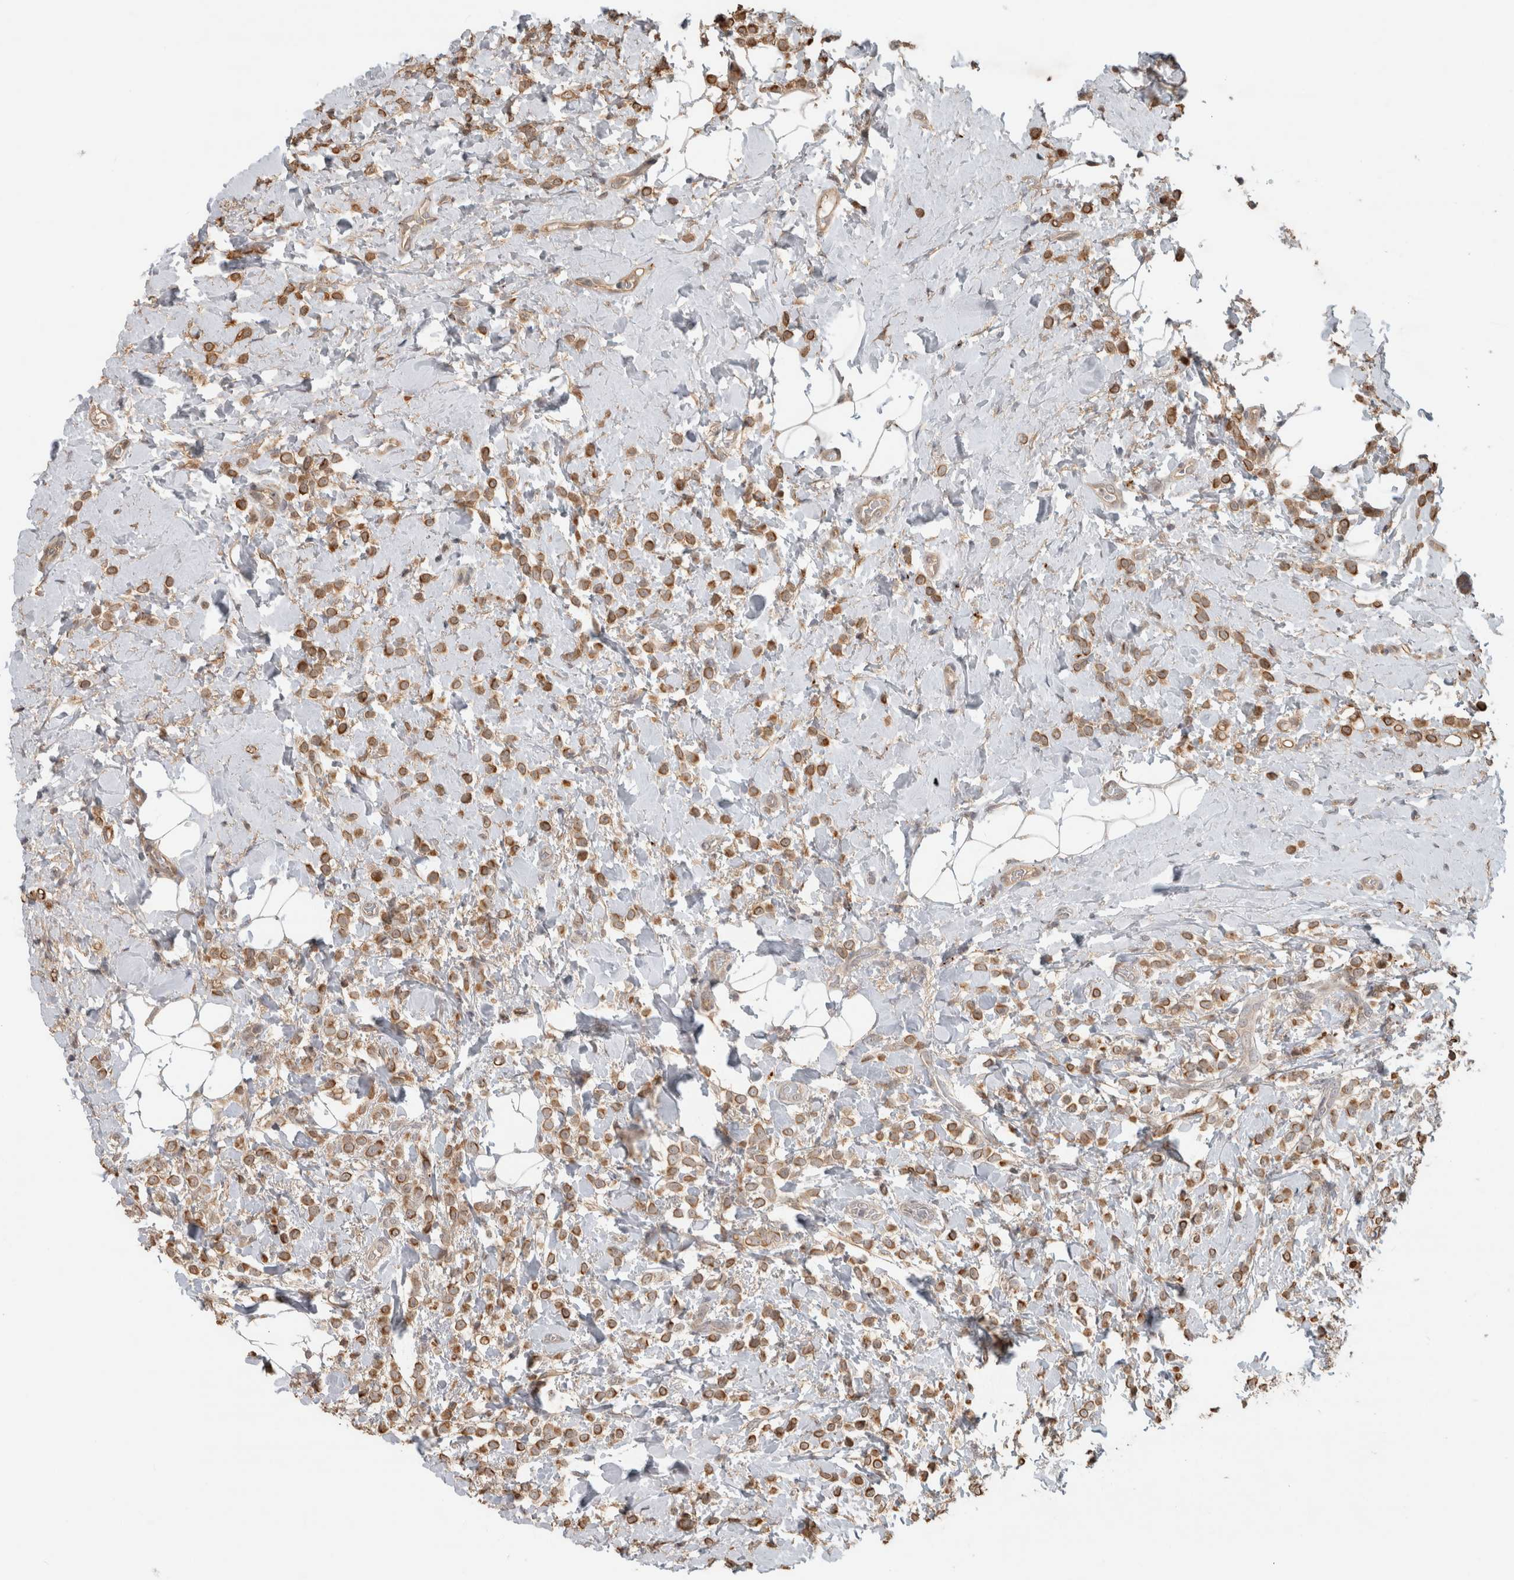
{"staining": {"intensity": "moderate", "quantity": ">75%", "location": "cytoplasmic/membranous"}, "tissue": "breast cancer", "cell_type": "Tumor cells", "image_type": "cancer", "snomed": [{"axis": "morphology", "description": "Normal tissue, NOS"}, {"axis": "morphology", "description": "Lobular carcinoma"}, {"axis": "topography", "description": "Breast"}], "caption": "High-power microscopy captured an immunohistochemistry (IHC) micrograph of breast lobular carcinoma, revealing moderate cytoplasmic/membranous positivity in approximately >75% of tumor cells. Immunohistochemistry stains the protein in brown and the nuclei are stained blue.", "gene": "PITPNC1", "patient": {"sex": "female", "age": 50}}